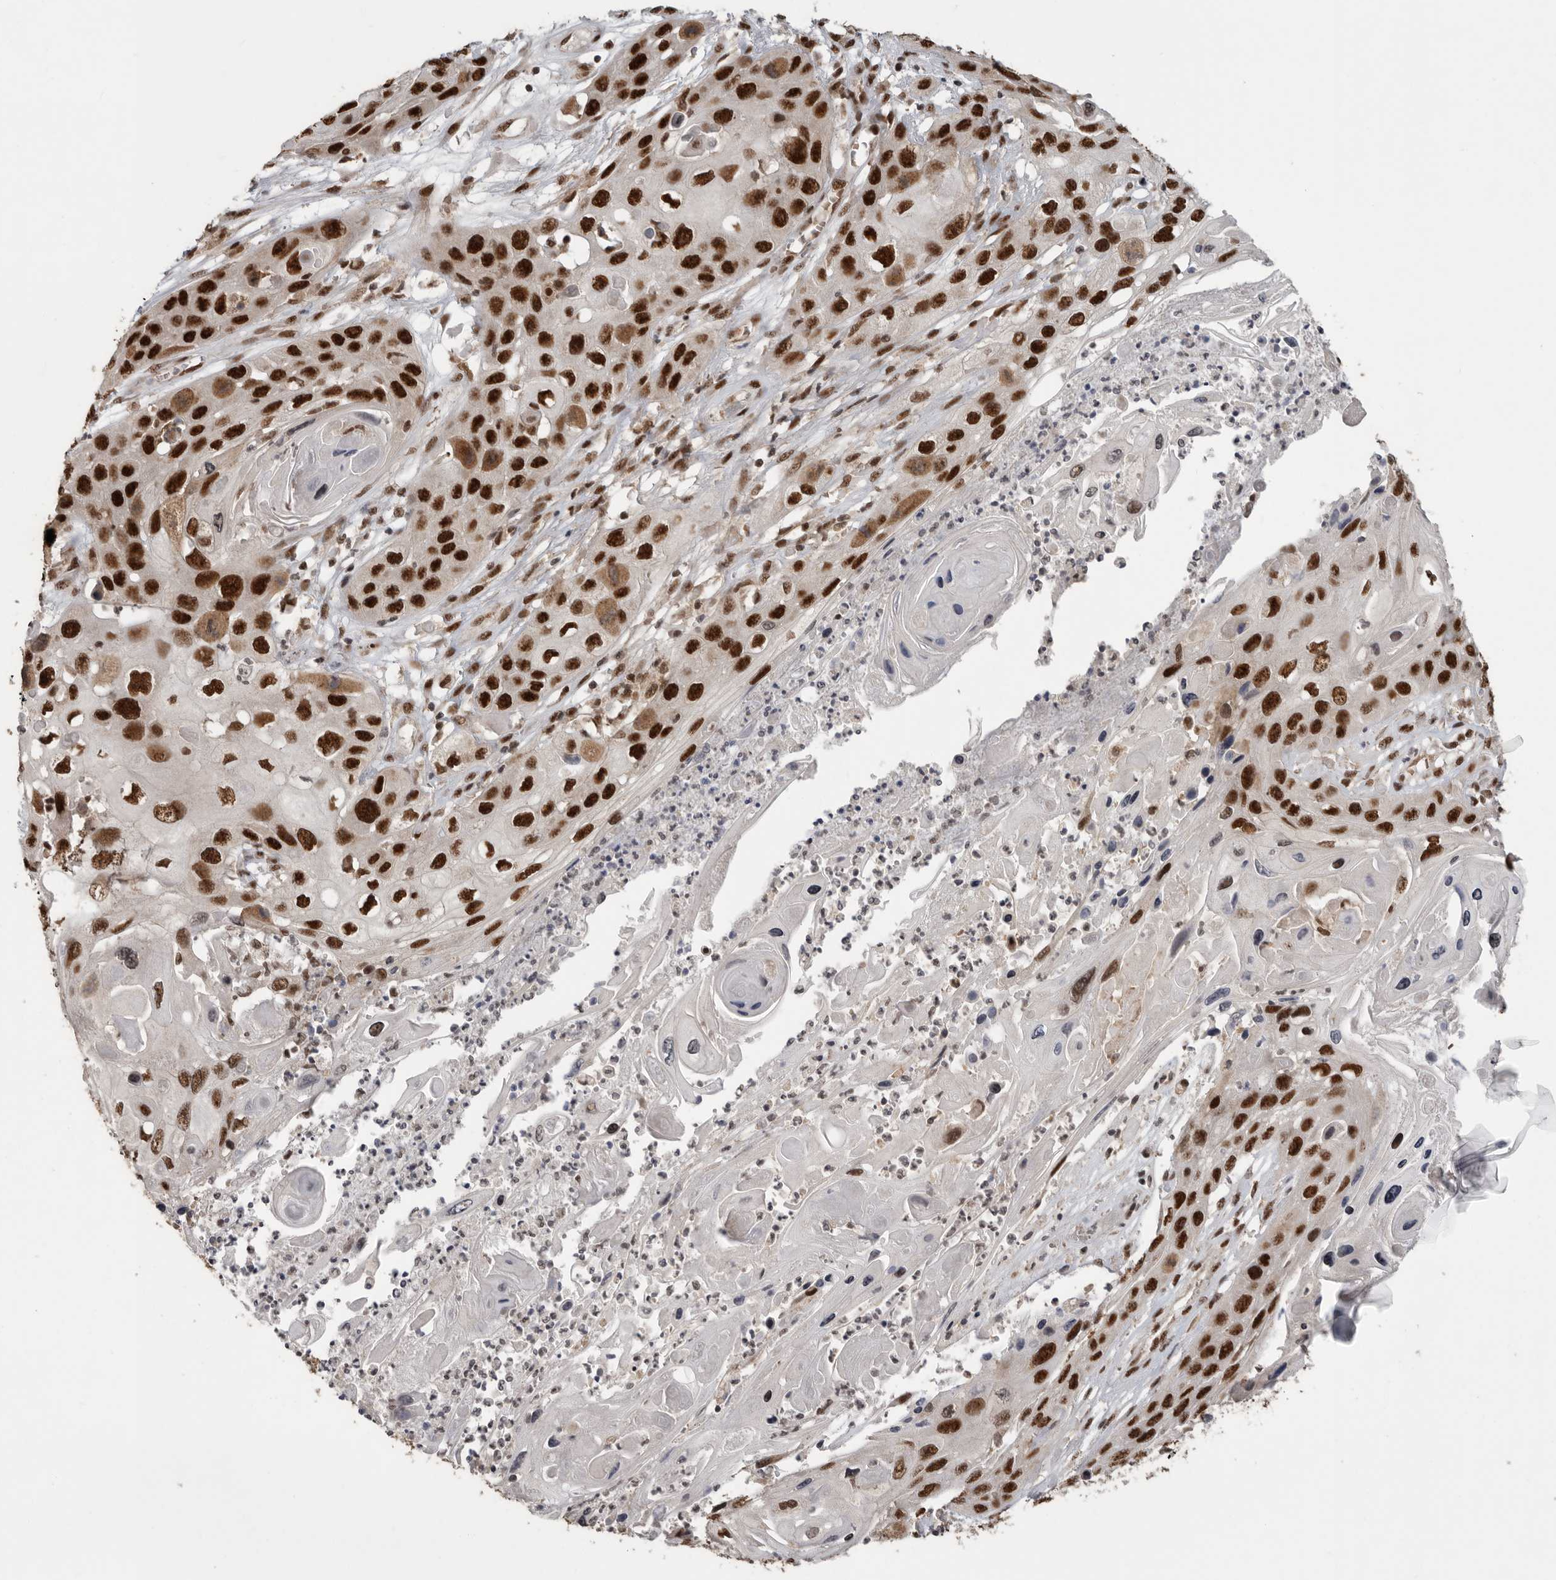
{"staining": {"intensity": "strong", "quantity": ">75%", "location": "nuclear"}, "tissue": "skin cancer", "cell_type": "Tumor cells", "image_type": "cancer", "snomed": [{"axis": "morphology", "description": "Squamous cell carcinoma, NOS"}, {"axis": "topography", "description": "Skin"}], "caption": "Brown immunohistochemical staining in human skin cancer (squamous cell carcinoma) shows strong nuclear positivity in about >75% of tumor cells. (IHC, brightfield microscopy, high magnification).", "gene": "PPP1R10", "patient": {"sex": "male", "age": 55}}